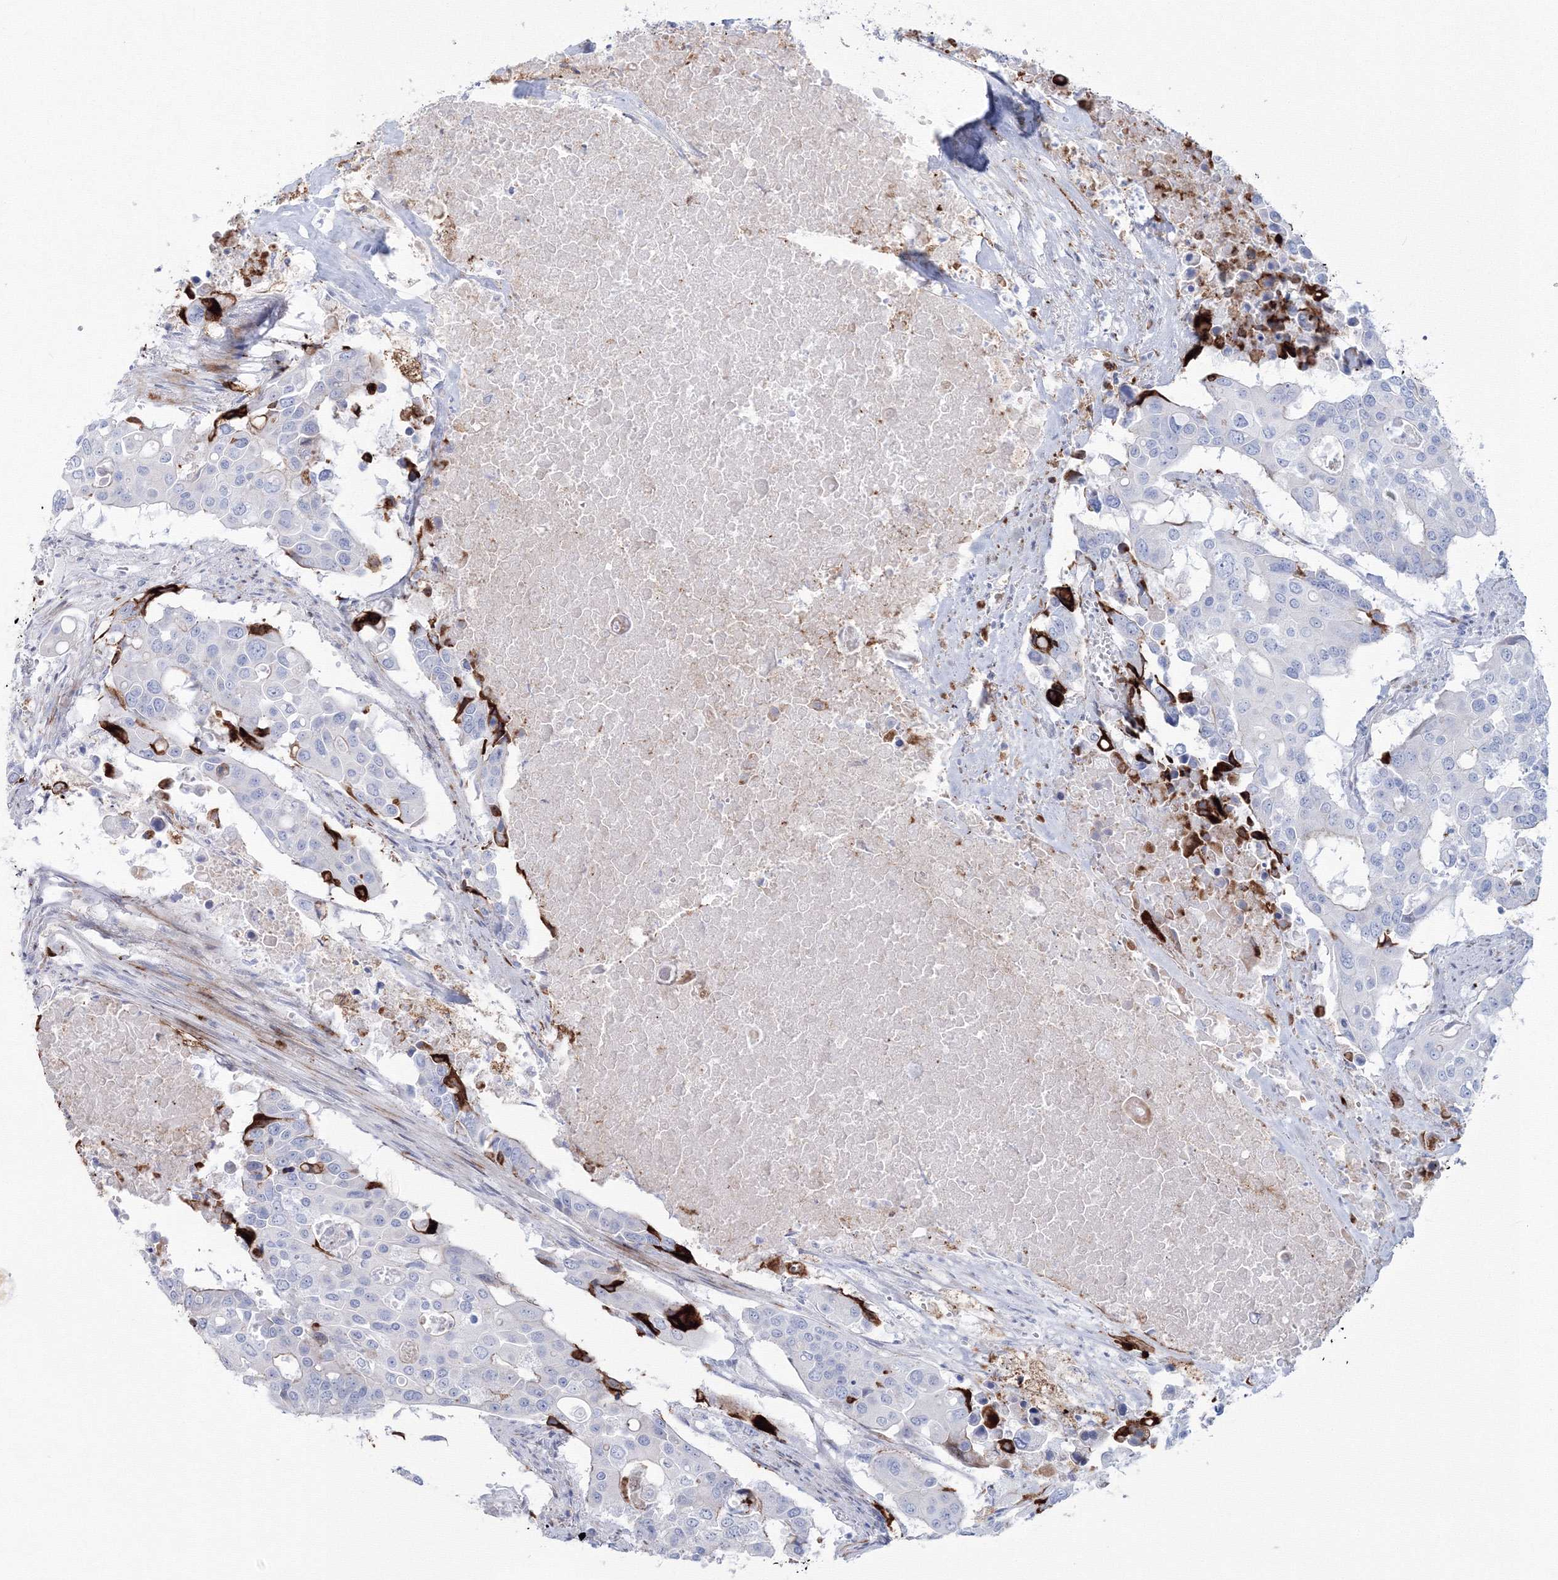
{"staining": {"intensity": "moderate", "quantity": "<25%", "location": "cytoplasmic/membranous"}, "tissue": "colorectal cancer", "cell_type": "Tumor cells", "image_type": "cancer", "snomed": [{"axis": "morphology", "description": "Adenocarcinoma, NOS"}, {"axis": "topography", "description": "Colon"}], "caption": "Brown immunohistochemical staining in human colorectal cancer (adenocarcinoma) displays moderate cytoplasmic/membranous positivity in about <25% of tumor cells.", "gene": "HYAL2", "patient": {"sex": "male", "age": 77}}